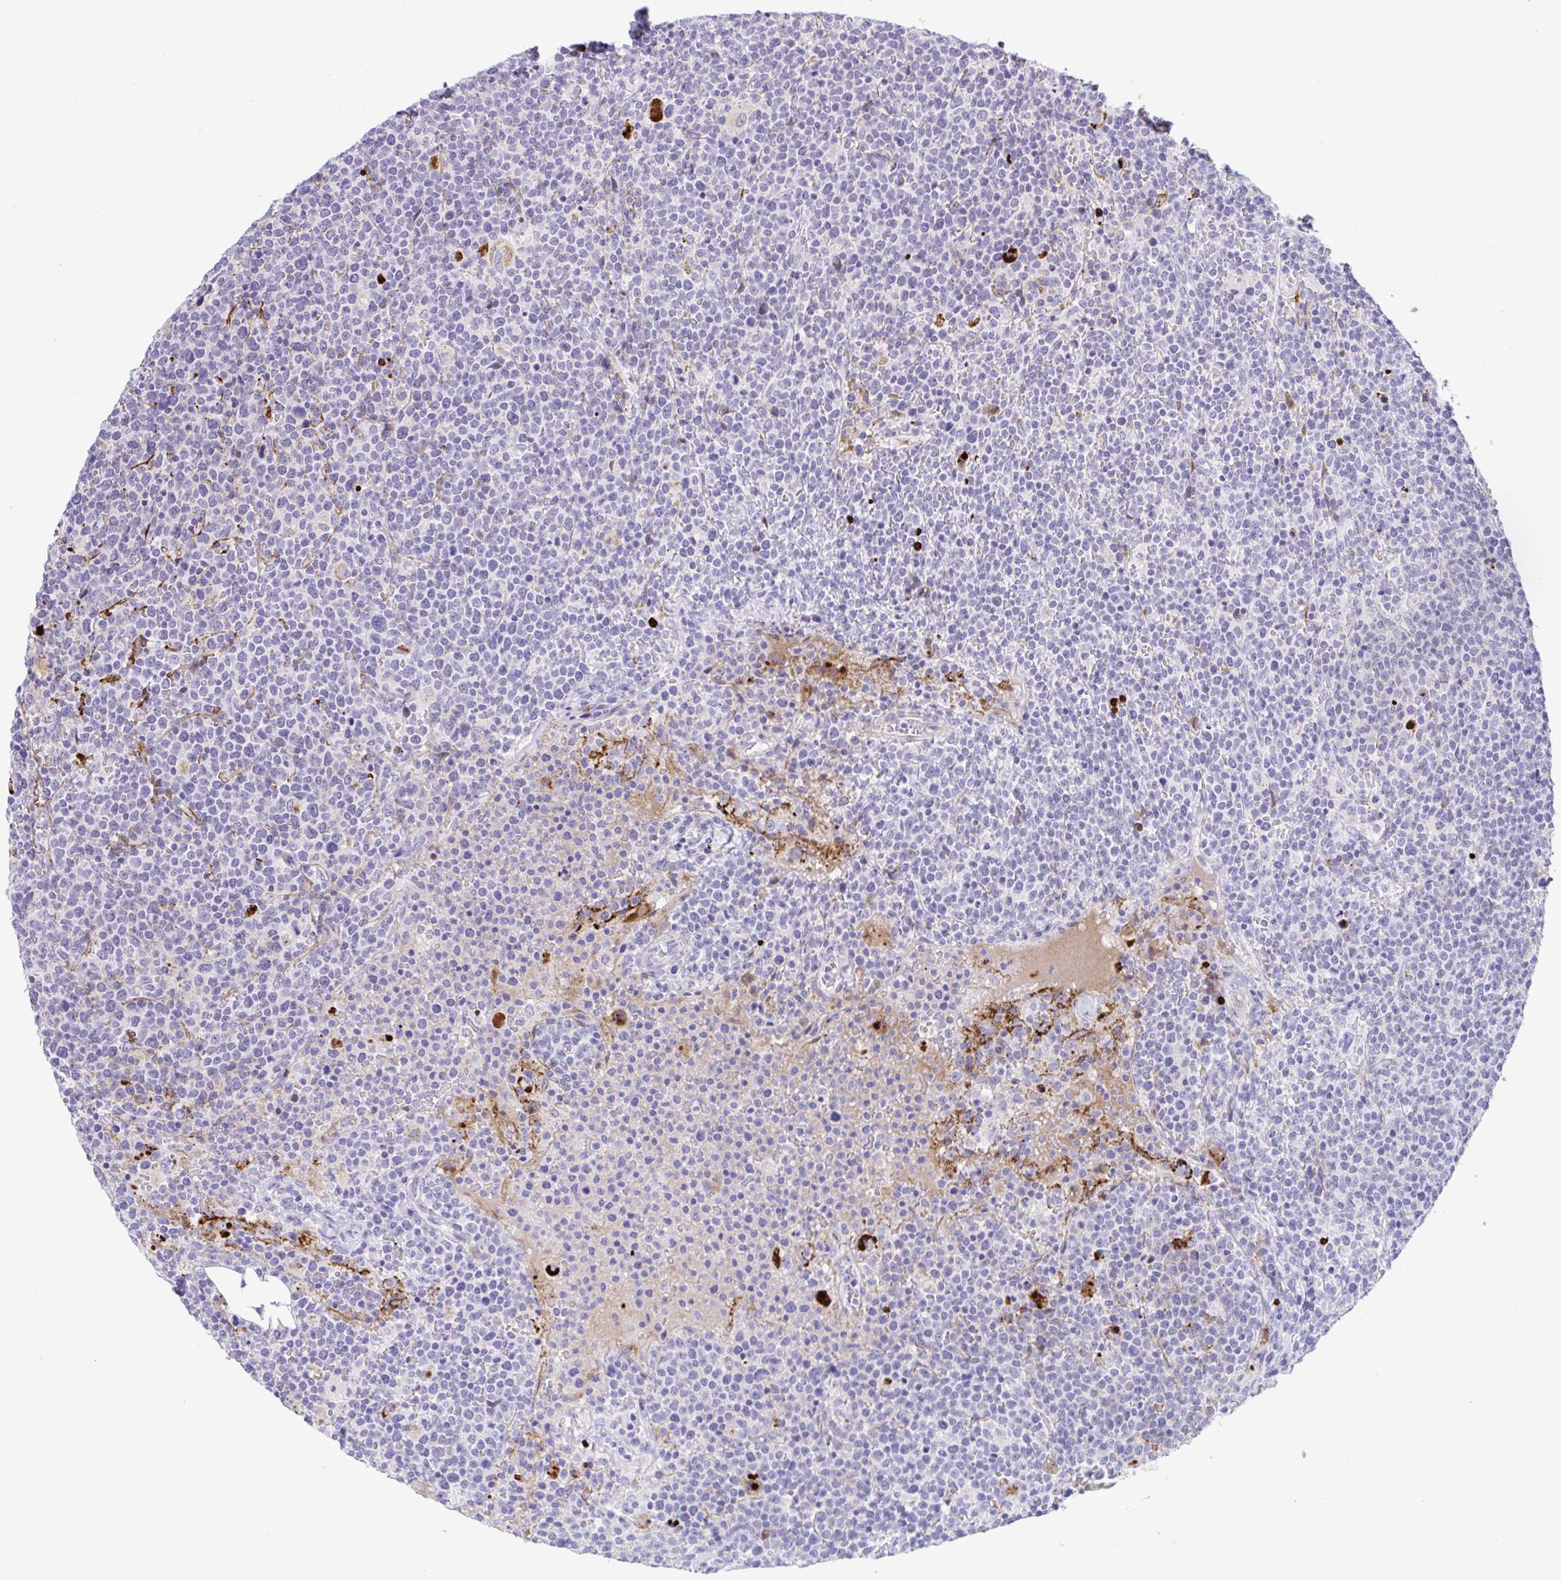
{"staining": {"intensity": "negative", "quantity": "none", "location": "none"}, "tissue": "lymphoma", "cell_type": "Tumor cells", "image_type": "cancer", "snomed": [{"axis": "morphology", "description": "Malignant lymphoma, non-Hodgkin's type, High grade"}, {"axis": "topography", "description": "Lymph node"}], "caption": "Tumor cells show no significant protein positivity in lymphoma.", "gene": "KMT2E", "patient": {"sex": "male", "age": 61}}